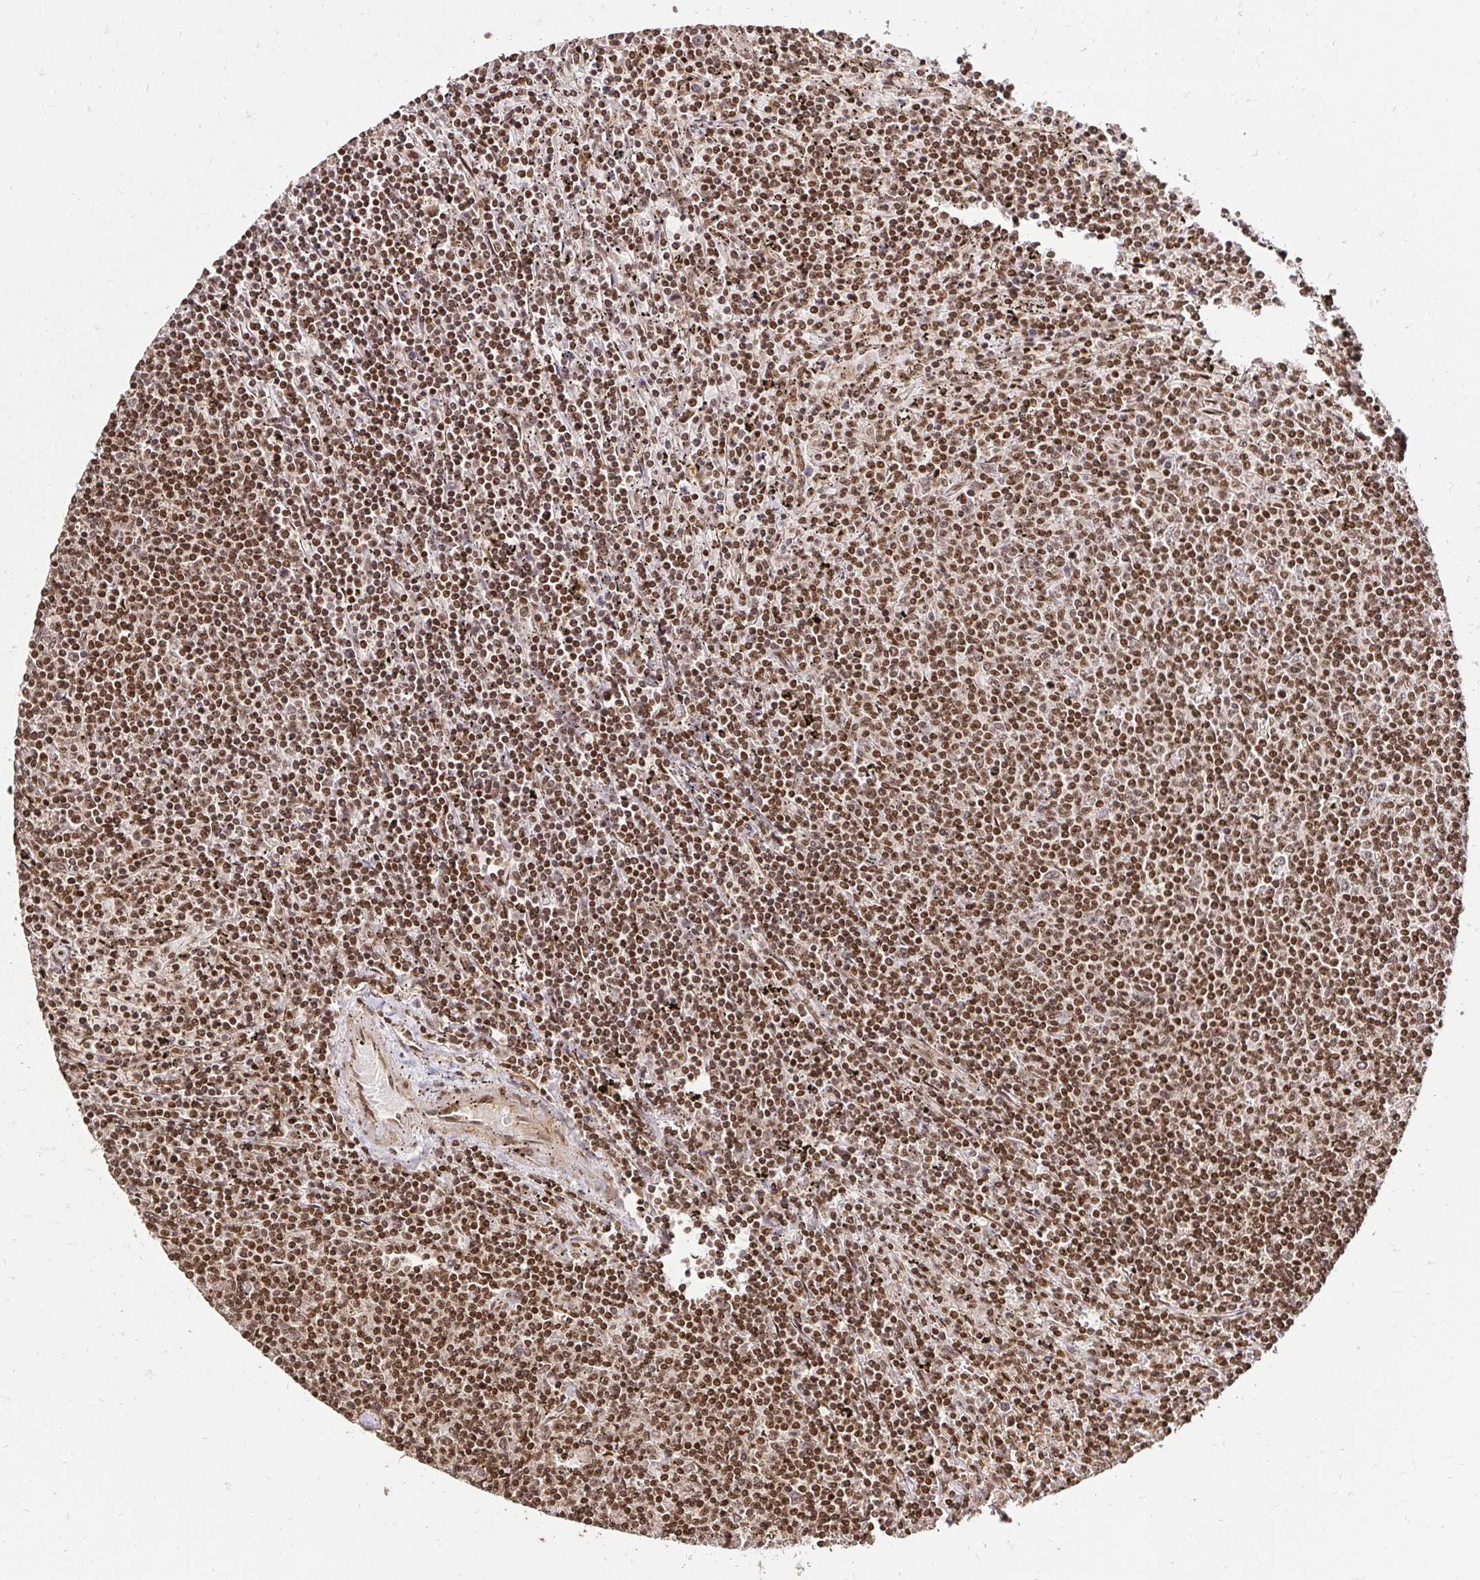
{"staining": {"intensity": "moderate", "quantity": ">75%", "location": "nuclear"}, "tissue": "lymphoma", "cell_type": "Tumor cells", "image_type": "cancer", "snomed": [{"axis": "morphology", "description": "Malignant lymphoma, non-Hodgkin's type, Low grade"}, {"axis": "topography", "description": "Spleen"}], "caption": "Protein staining of malignant lymphoma, non-Hodgkin's type (low-grade) tissue exhibits moderate nuclear staining in about >75% of tumor cells.", "gene": "GLYR1", "patient": {"sex": "female", "age": 50}}